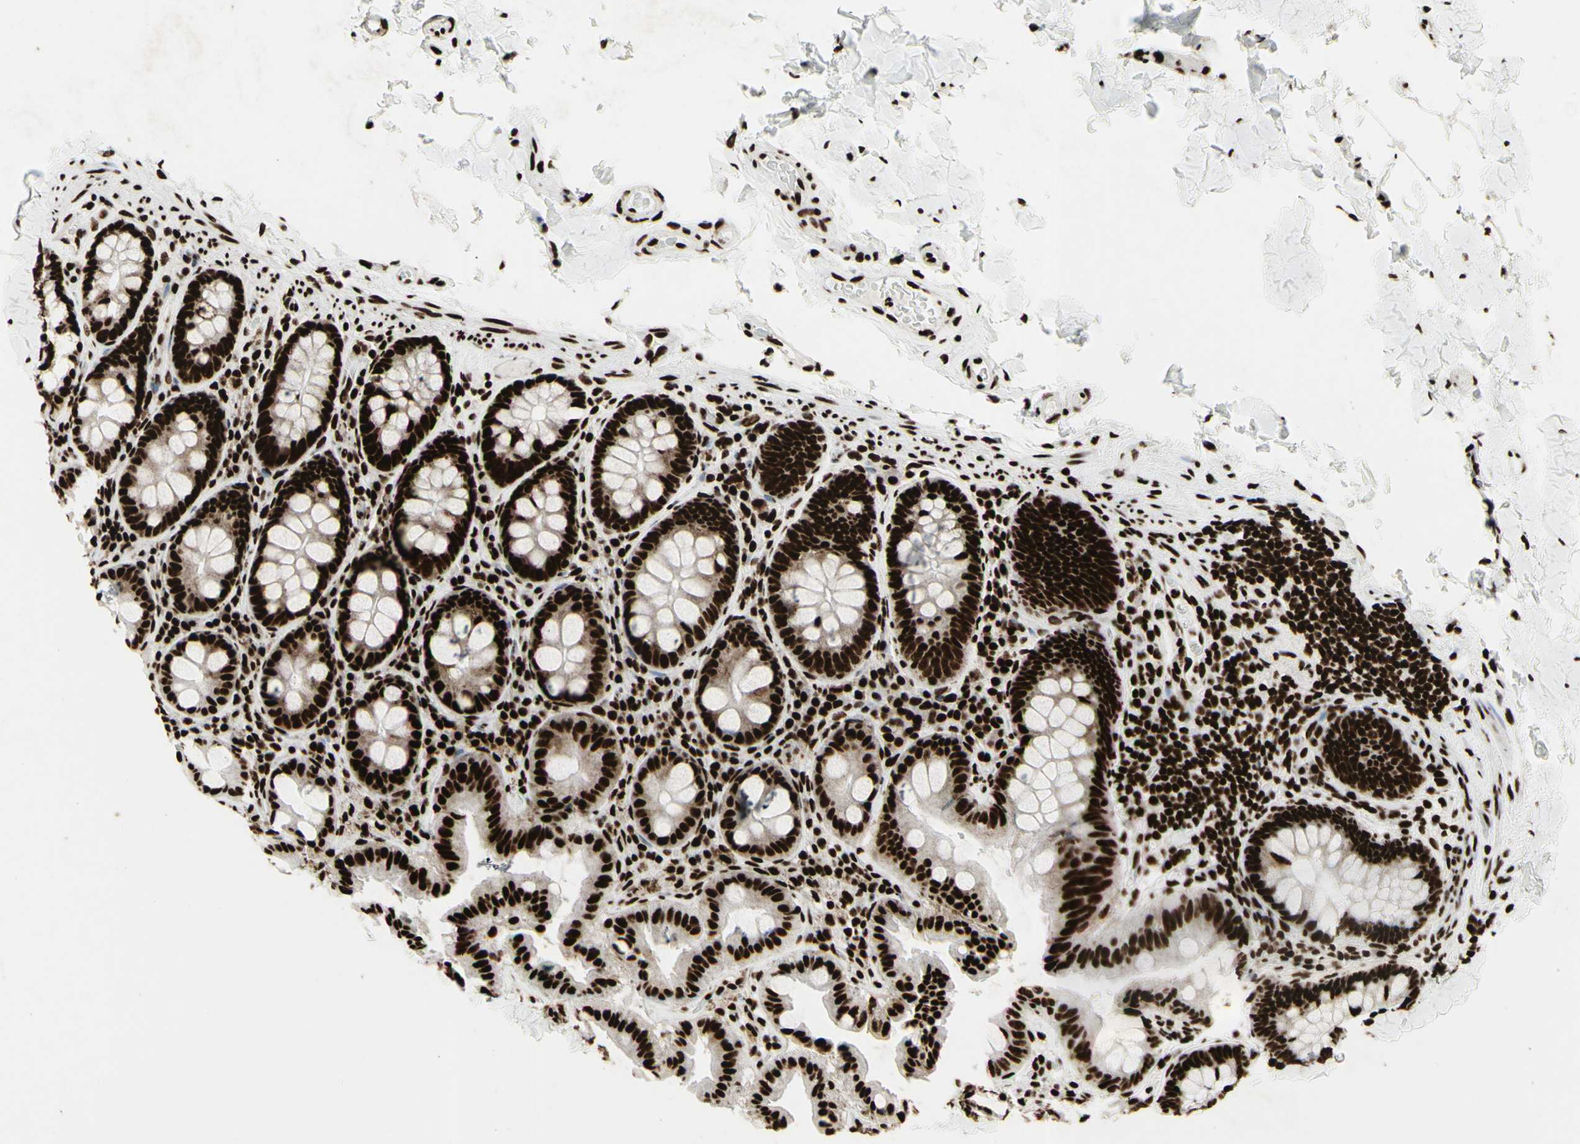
{"staining": {"intensity": "strong", "quantity": ">75%", "location": "nuclear"}, "tissue": "colon", "cell_type": "Endothelial cells", "image_type": "normal", "snomed": [{"axis": "morphology", "description": "Normal tissue, NOS"}, {"axis": "topography", "description": "Colon"}], "caption": "Immunohistochemistry of unremarkable human colon displays high levels of strong nuclear staining in about >75% of endothelial cells. (Stains: DAB in brown, nuclei in blue, Microscopy: brightfield microscopy at high magnification).", "gene": "U2AF2", "patient": {"sex": "female", "age": 61}}